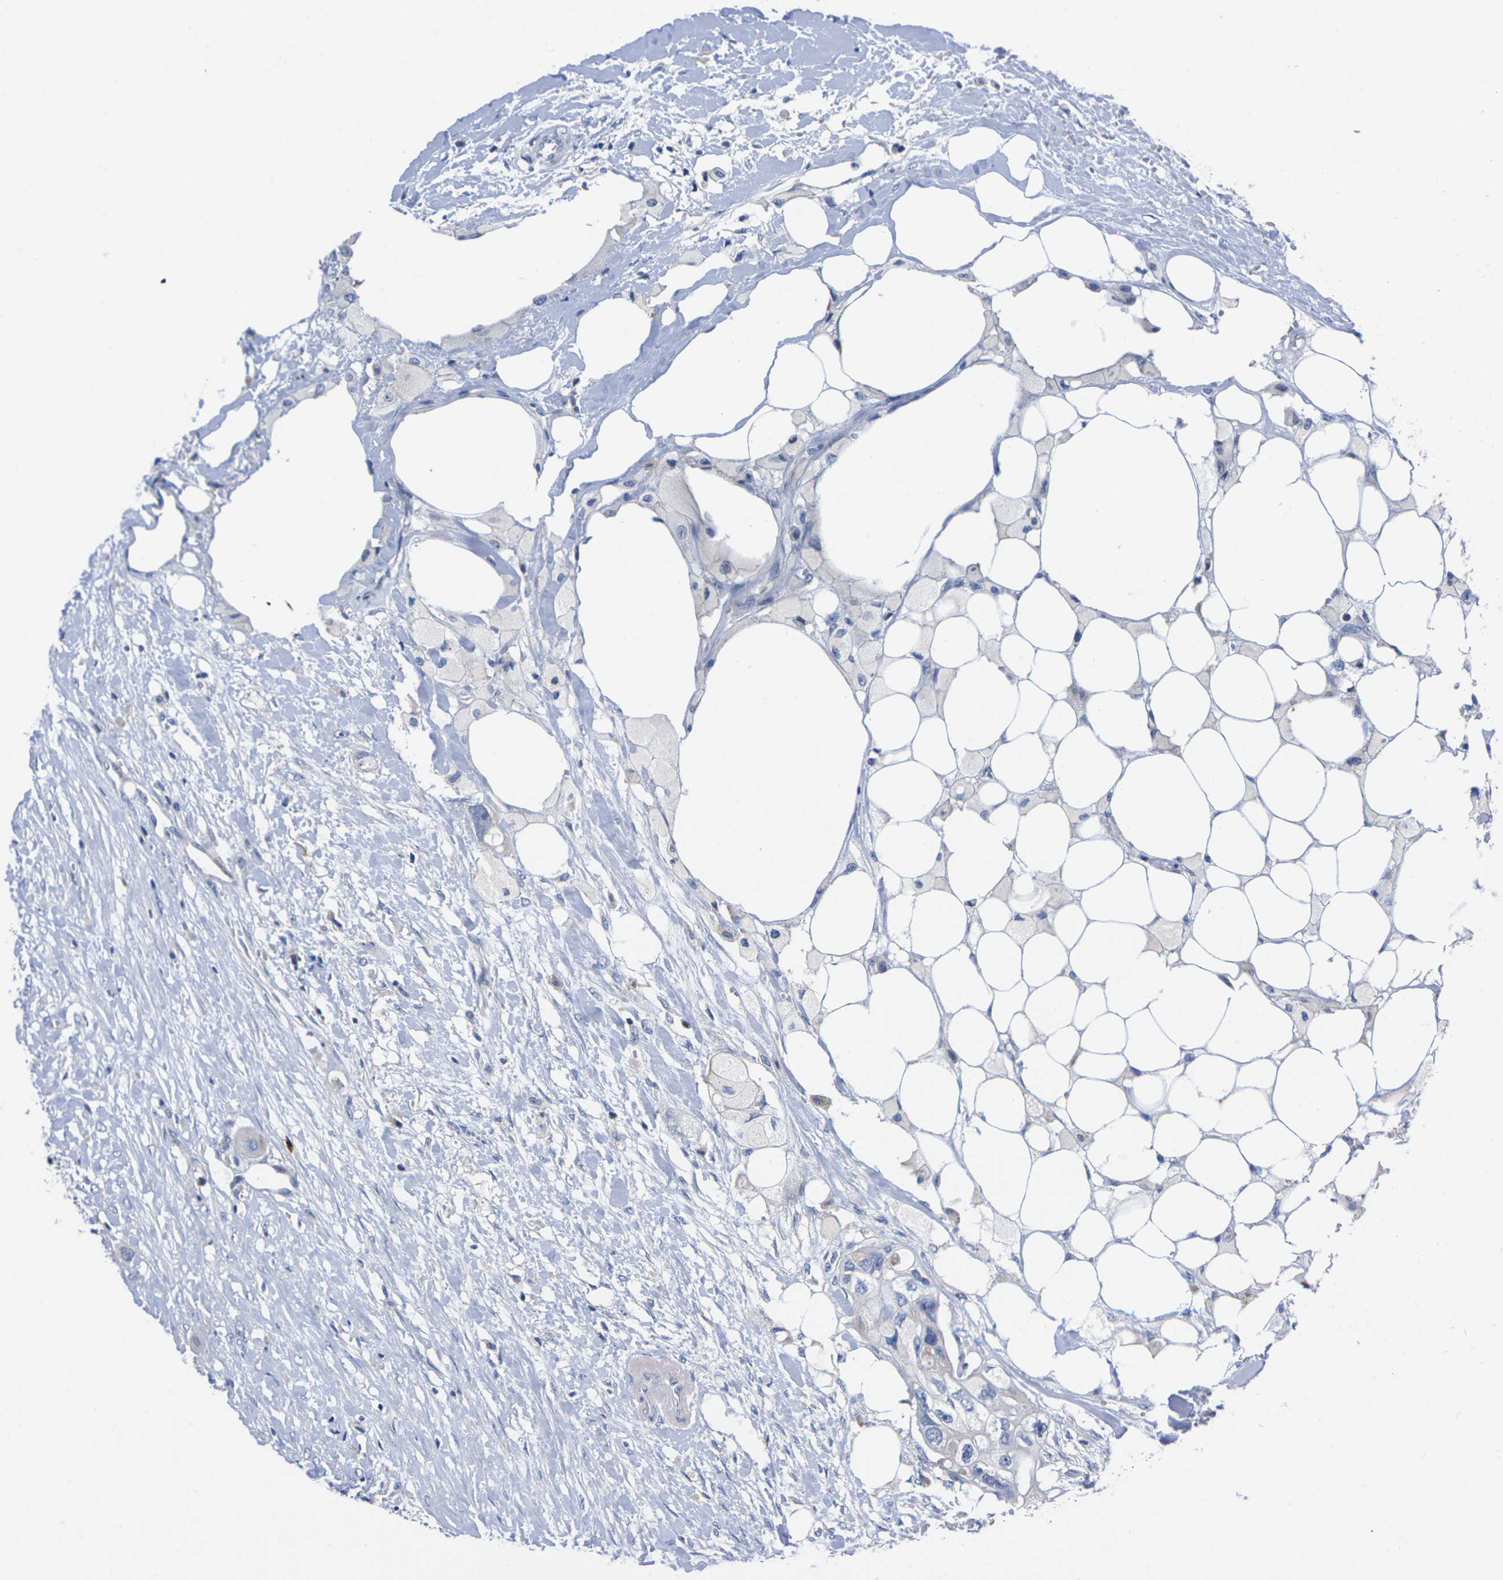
{"staining": {"intensity": "negative", "quantity": "none", "location": "none"}, "tissue": "colorectal cancer", "cell_type": "Tumor cells", "image_type": "cancer", "snomed": [{"axis": "morphology", "description": "Adenocarcinoma, NOS"}, {"axis": "topography", "description": "Colon"}], "caption": "DAB immunohistochemical staining of colorectal adenocarcinoma demonstrates no significant staining in tumor cells.", "gene": "FAM210A", "patient": {"sex": "female", "age": 57}}